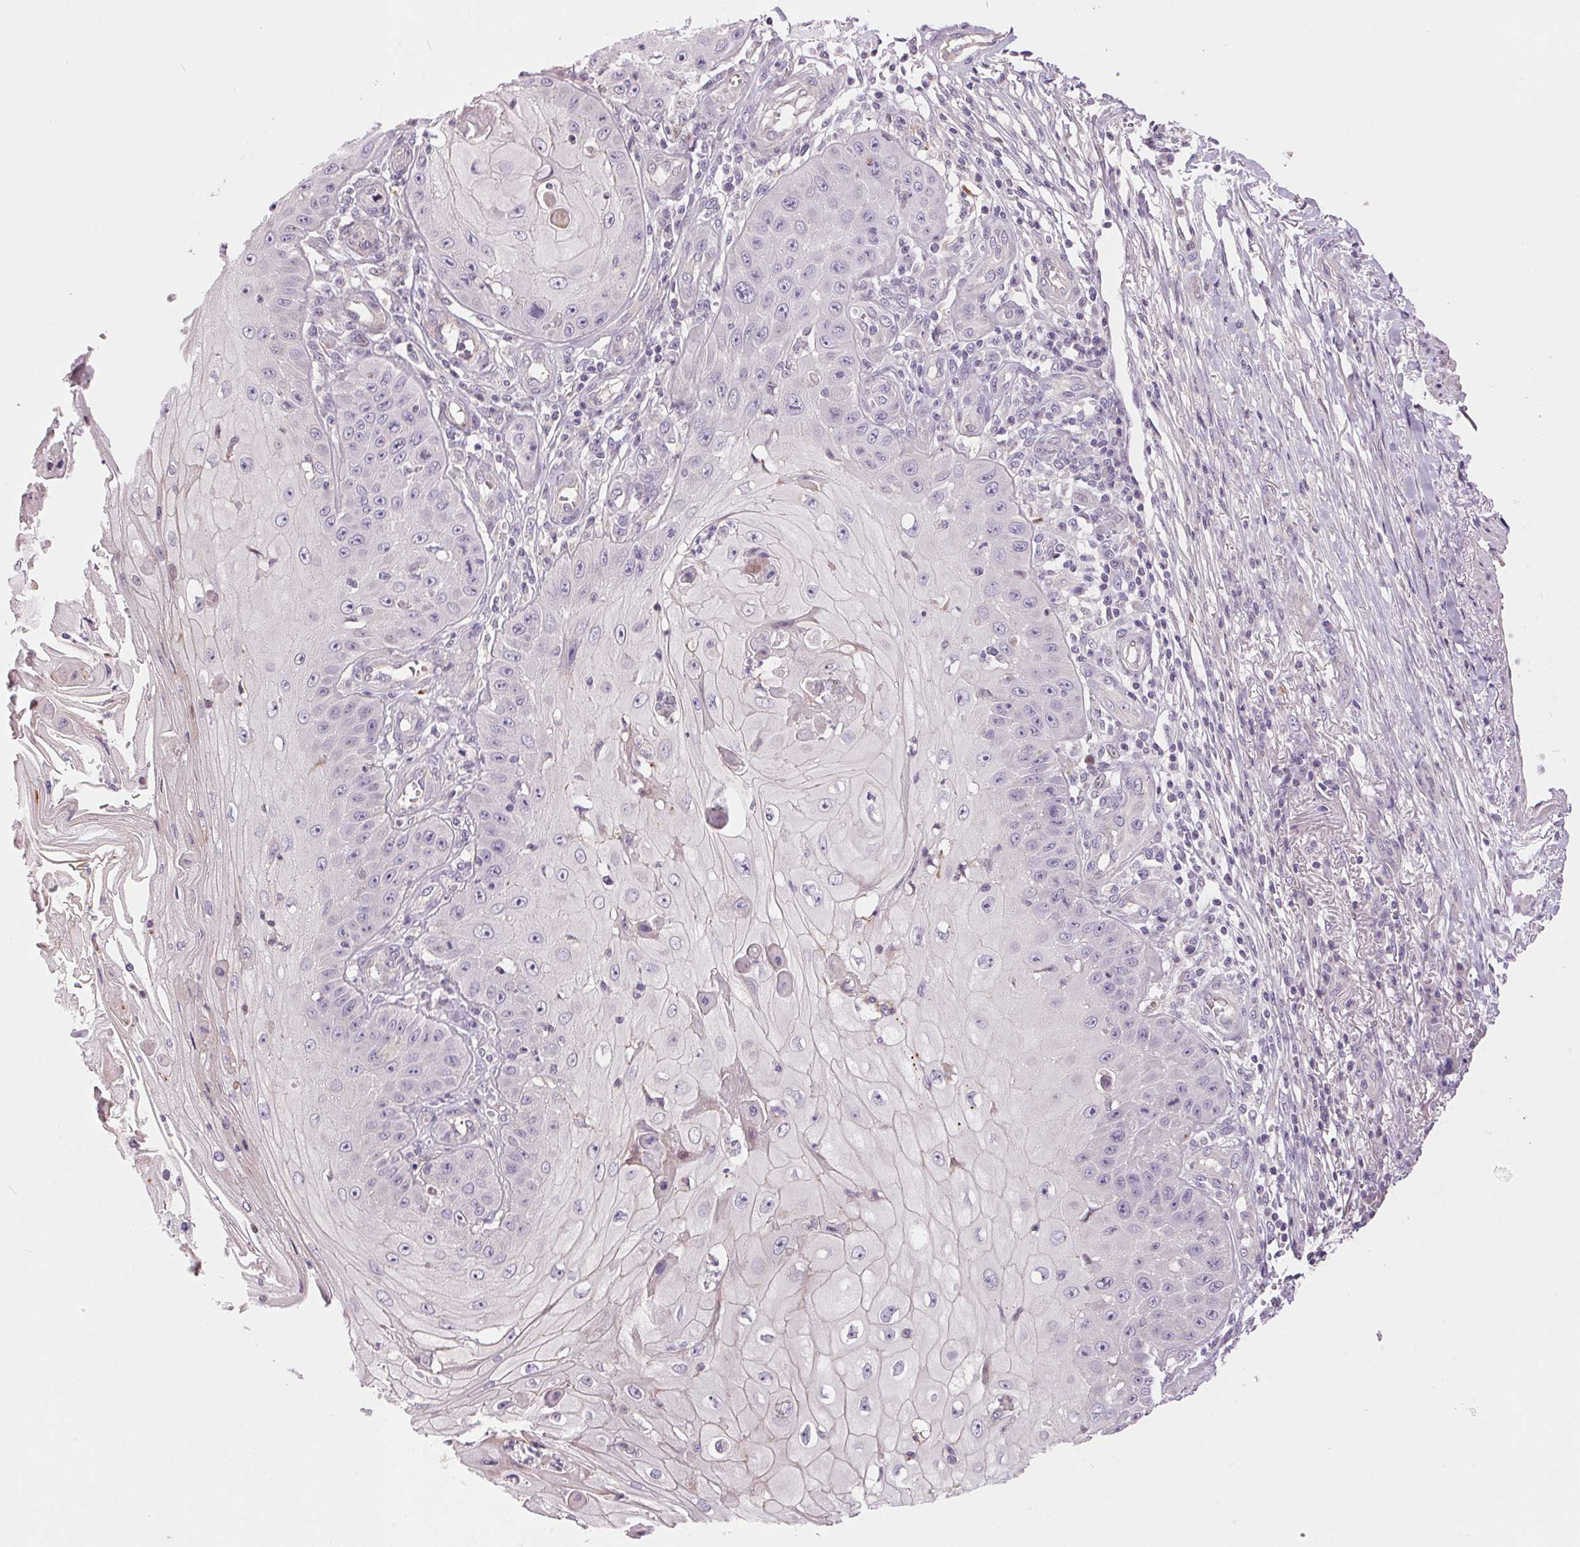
{"staining": {"intensity": "negative", "quantity": "none", "location": "none"}, "tissue": "skin cancer", "cell_type": "Tumor cells", "image_type": "cancer", "snomed": [{"axis": "morphology", "description": "Squamous cell carcinoma, NOS"}, {"axis": "topography", "description": "Skin"}], "caption": "A high-resolution photomicrograph shows immunohistochemistry (IHC) staining of skin cancer (squamous cell carcinoma), which exhibits no significant expression in tumor cells.", "gene": "UNC13B", "patient": {"sex": "male", "age": 70}}